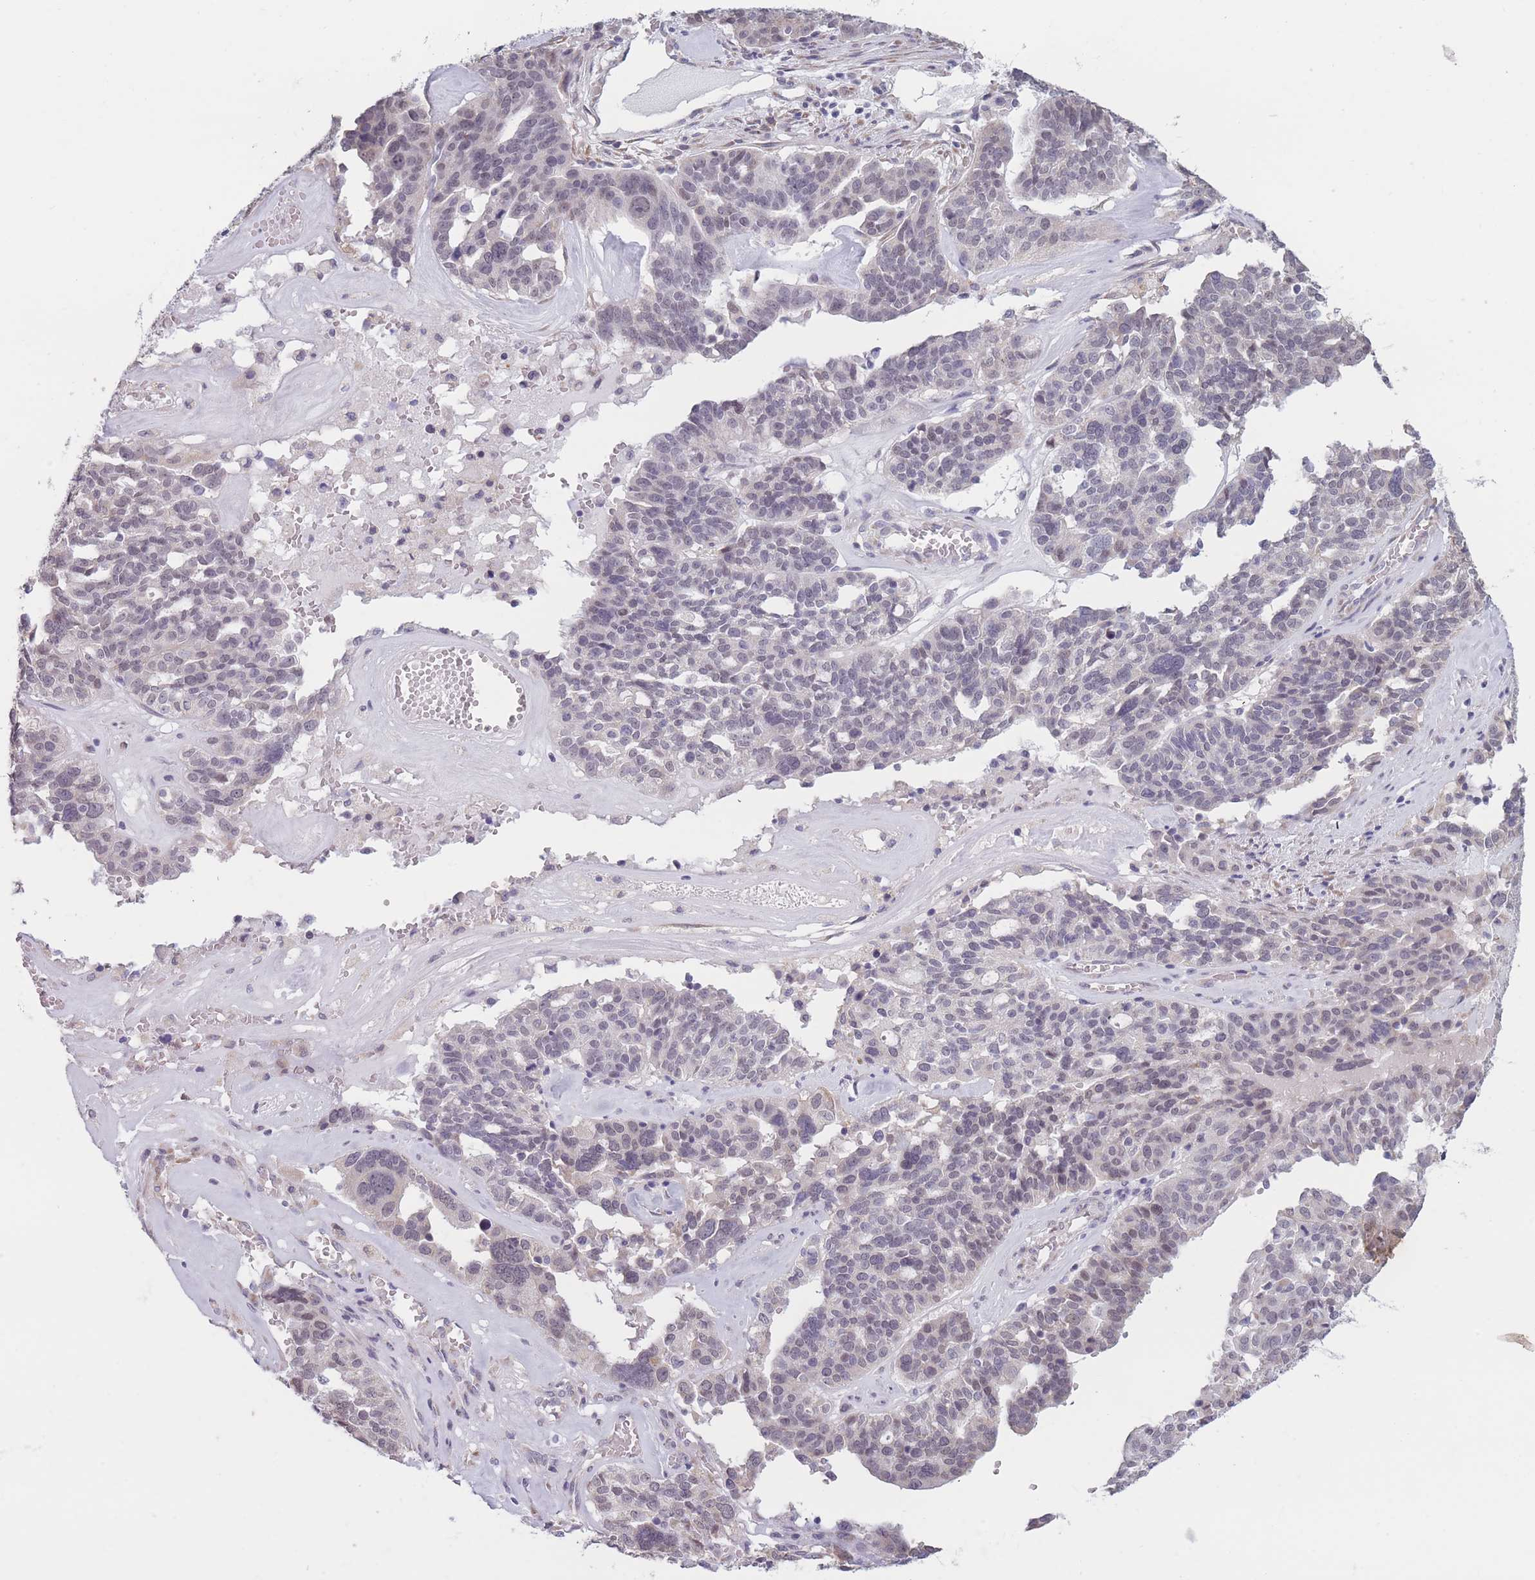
{"staining": {"intensity": "negative", "quantity": "none", "location": "none"}, "tissue": "ovarian cancer", "cell_type": "Tumor cells", "image_type": "cancer", "snomed": [{"axis": "morphology", "description": "Cystadenocarcinoma, serous, NOS"}, {"axis": "topography", "description": "Ovary"}], "caption": "Immunohistochemistry (IHC) of human ovarian cancer shows no positivity in tumor cells.", "gene": "COL27A1", "patient": {"sex": "female", "age": 59}}